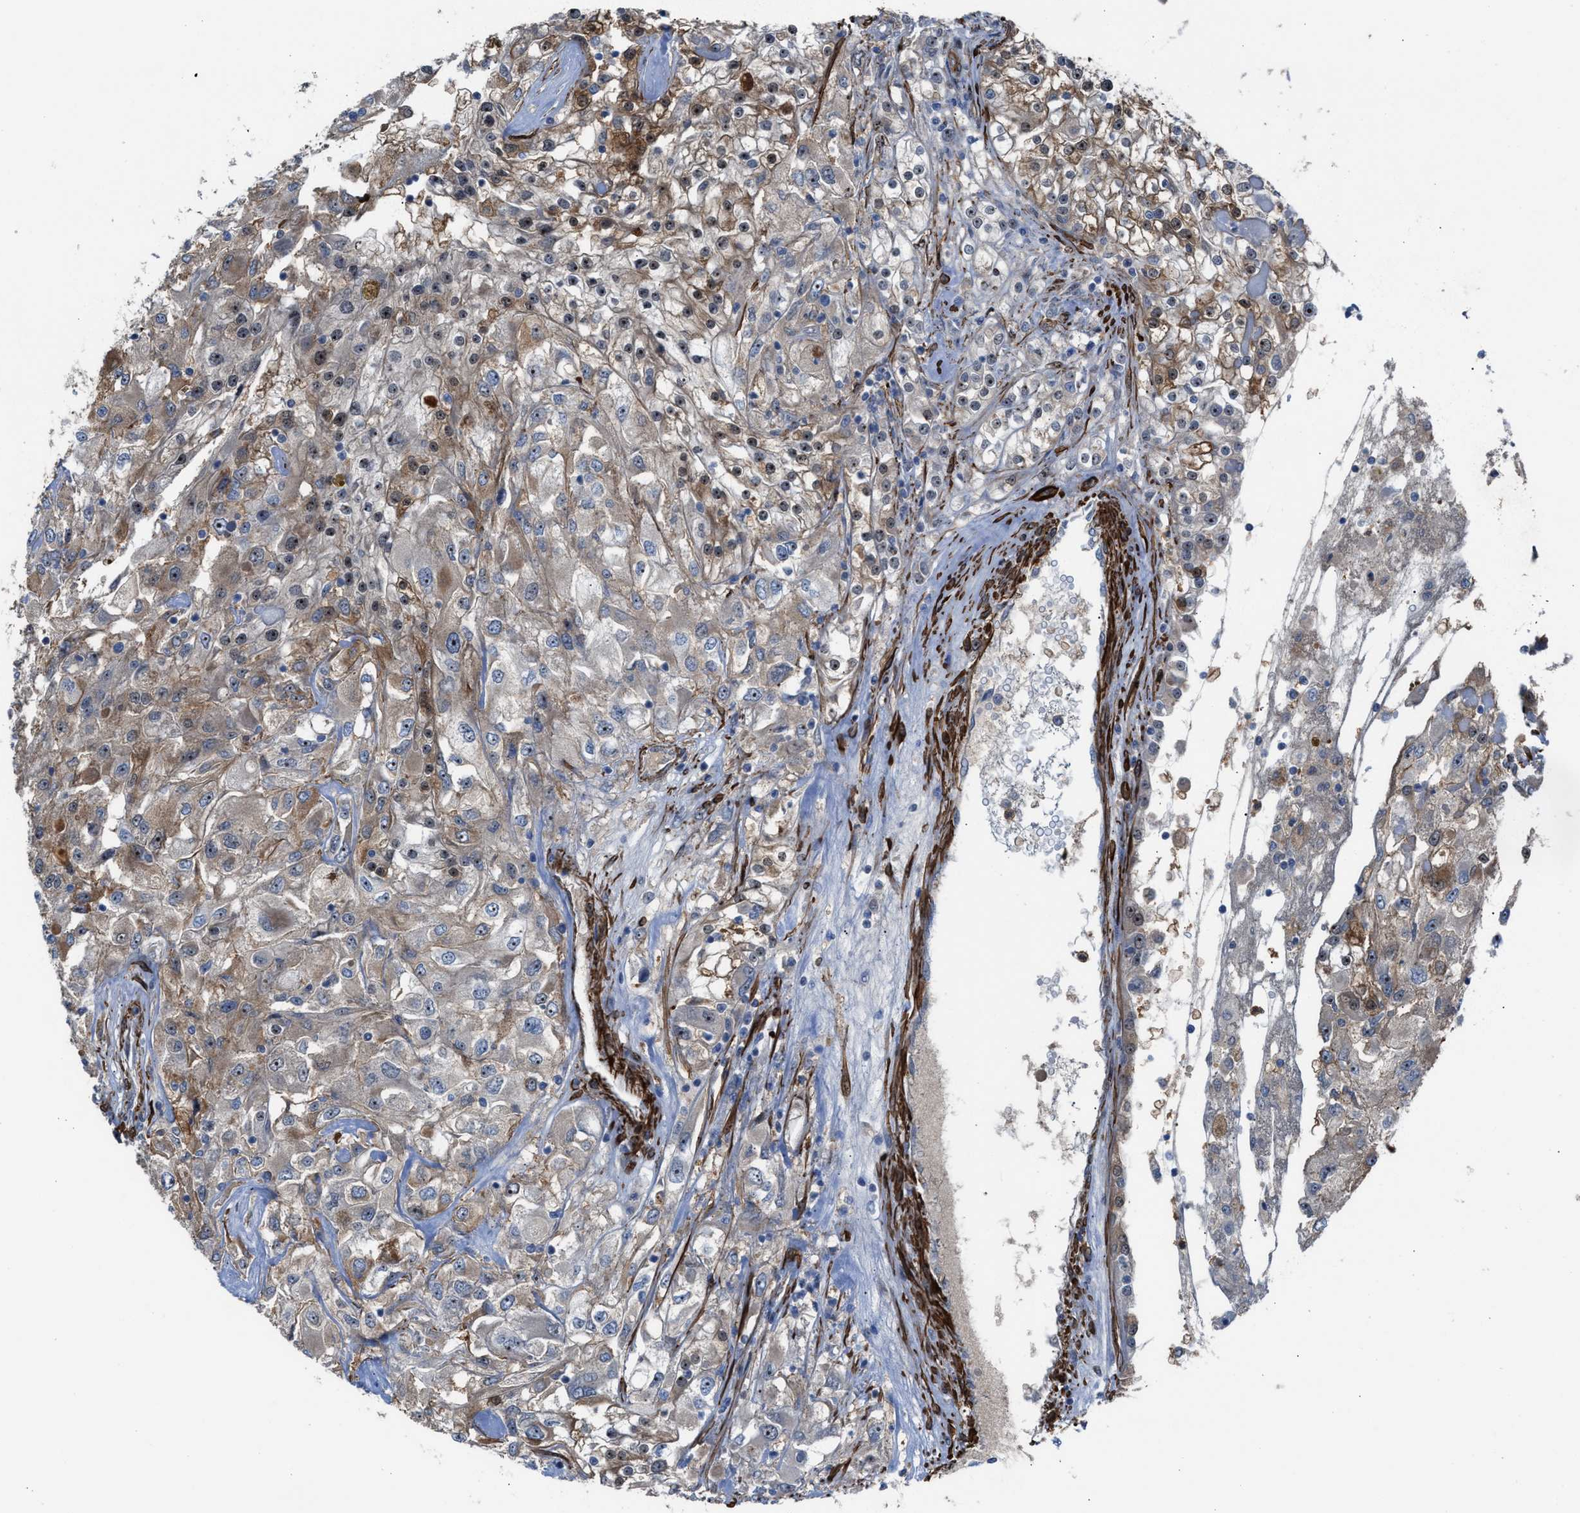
{"staining": {"intensity": "weak", "quantity": ">75%", "location": "cytoplasmic/membranous,nuclear"}, "tissue": "renal cancer", "cell_type": "Tumor cells", "image_type": "cancer", "snomed": [{"axis": "morphology", "description": "Adenocarcinoma, NOS"}, {"axis": "topography", "description": "Kidney"}], "caption": "Tumor cells demonstrate low levels of weak cytoplasmic/membranous and nuclear expression in approximately >75% of cells in renal cancer. (brown staining indicates protein expression, while blue staining denotes nuclei).", "gene": "NQO2", "patient": {"sex": "female", "age": 52}}